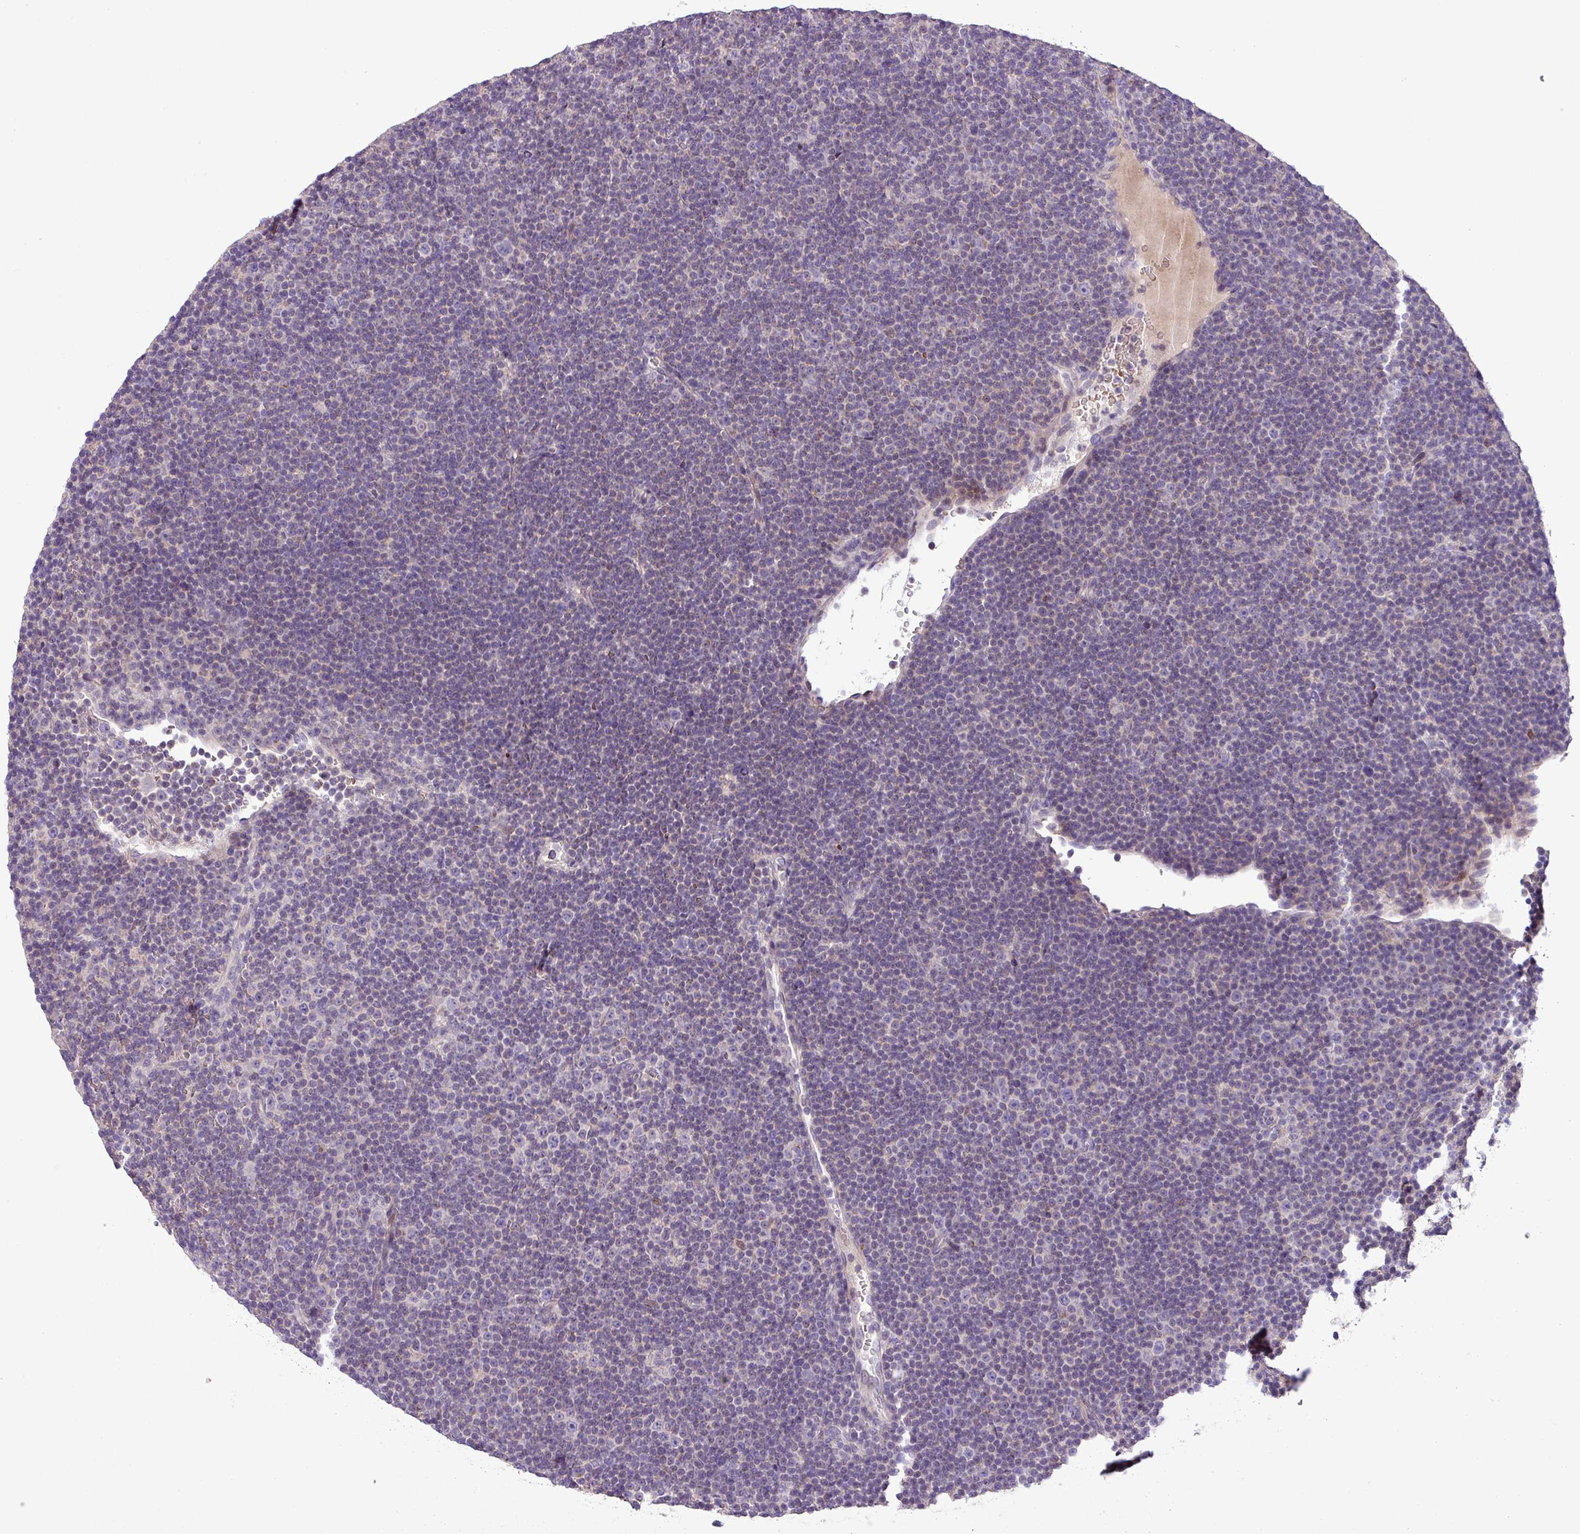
{"staining": {"intensity": "negative", "quantity": "none", "location": "none"}, "tissue": "lymphoma", "cell_type": "Tumor cells", "image_type": "cancer", "snomed": [{"axis": "morphology", "description": "Malignant lymphoma, non-Hodgkin's type, Low grade"}, {"axis": "topography", "description": "Lymph node"}], "caption": "Immunohistochemical staining of malignant lymphoma, non-Hodgkin's type (low-grade) reveals no significant expression in tumor cells.", "gene": "FAM183A", "patient": {"sex": "female", "age": 67}}